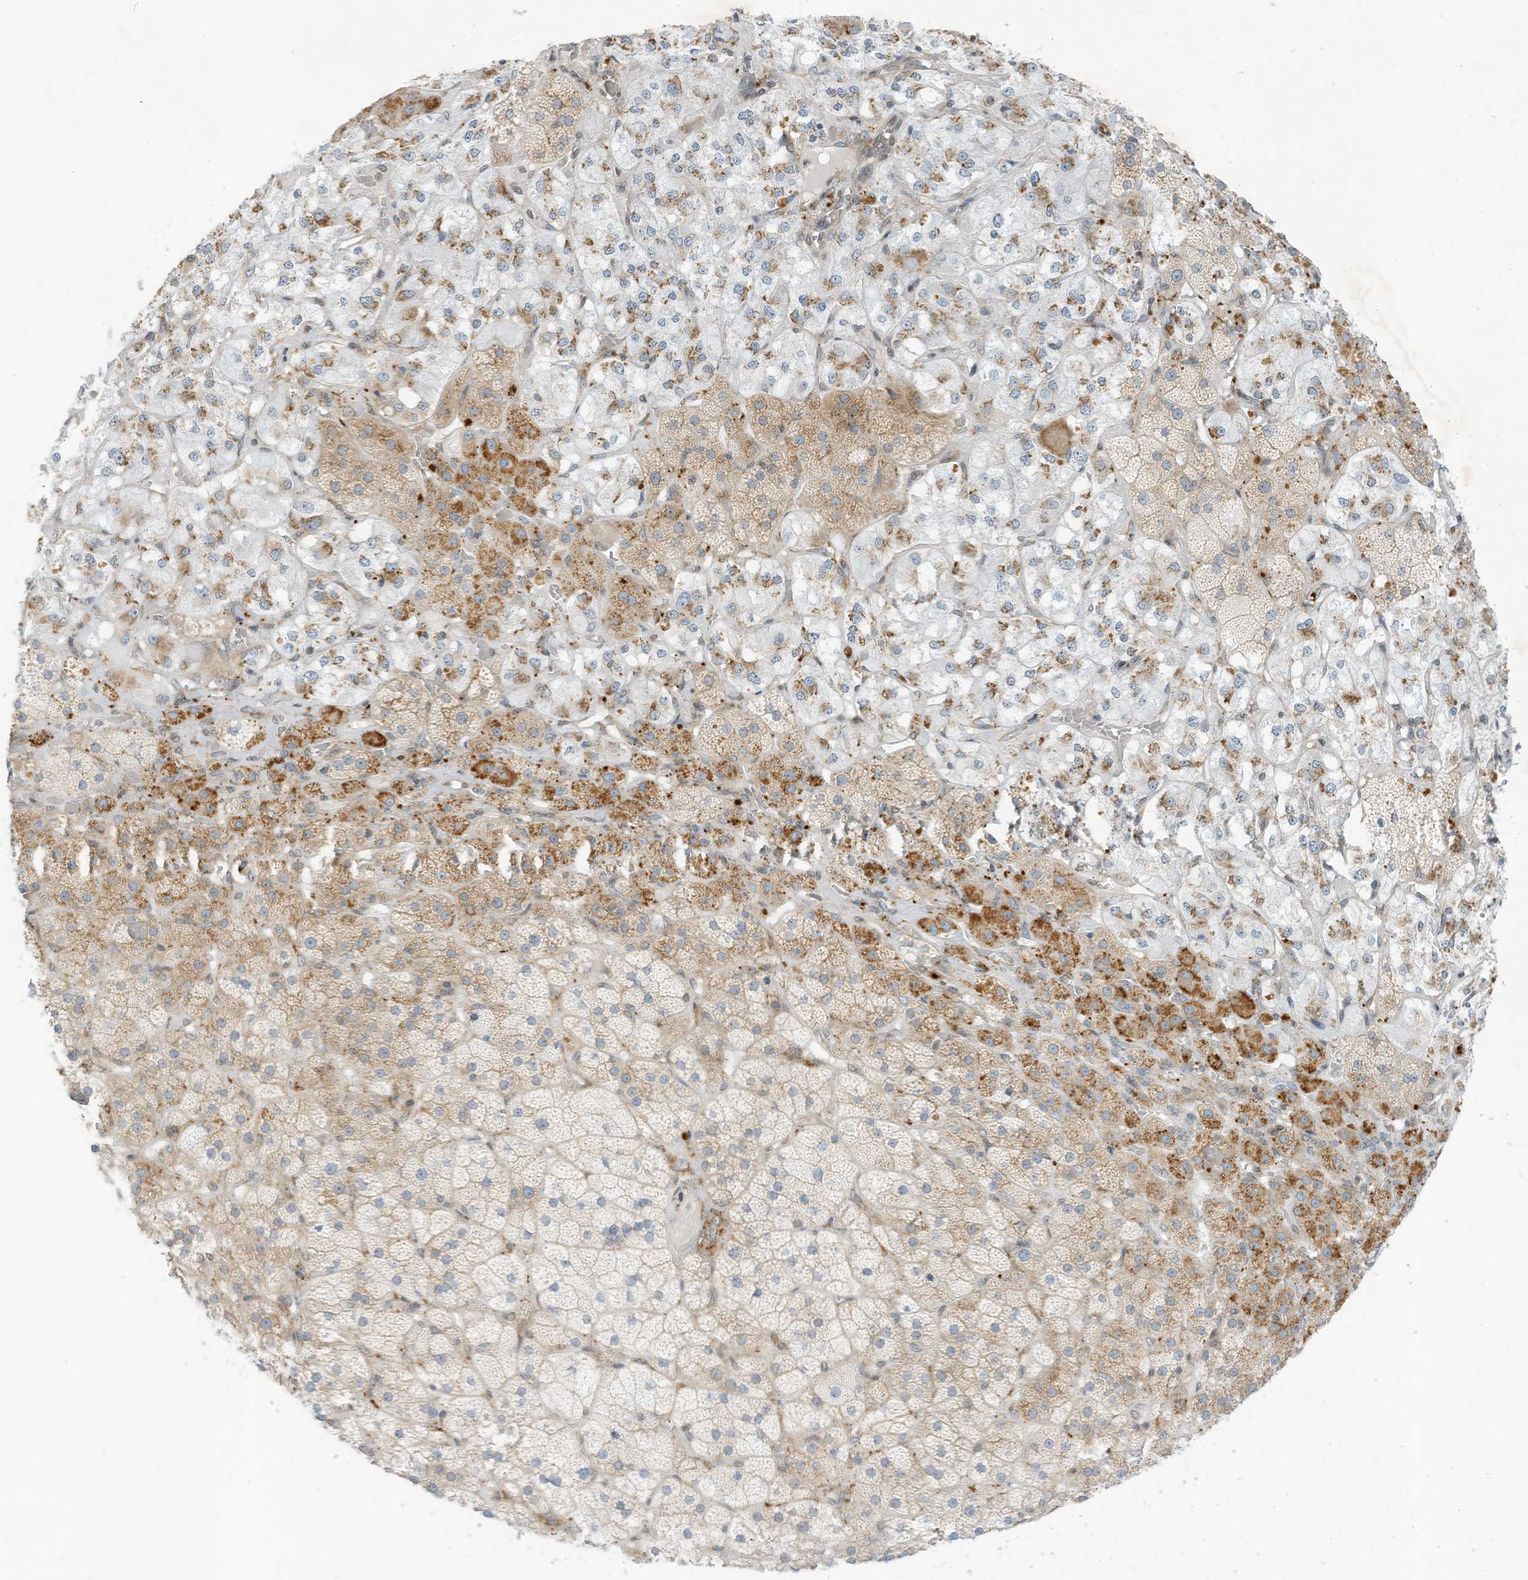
{"staining": {"intensity": "moderate", "quantity": "25%-75%", "location": "cytoplasmic/membranous"}, "tissue": "adrenal gland", "cell_type": "Glandular cells", "image_type": "normal", "snomed": [{"axis": "morphology", "description": "Normal tissue, NOS"}, {"axis": "topography", "description": "Adrenal gland"}], "caption": "Protein staining of unremarkable adrenal gland shows moderate cytoplasmic/membranous expression in about 25%-75% of glandular cells. Nuclei are stained in blue.", "gene": "EDF1", "patient": {"sex": "male", "age": 57}}